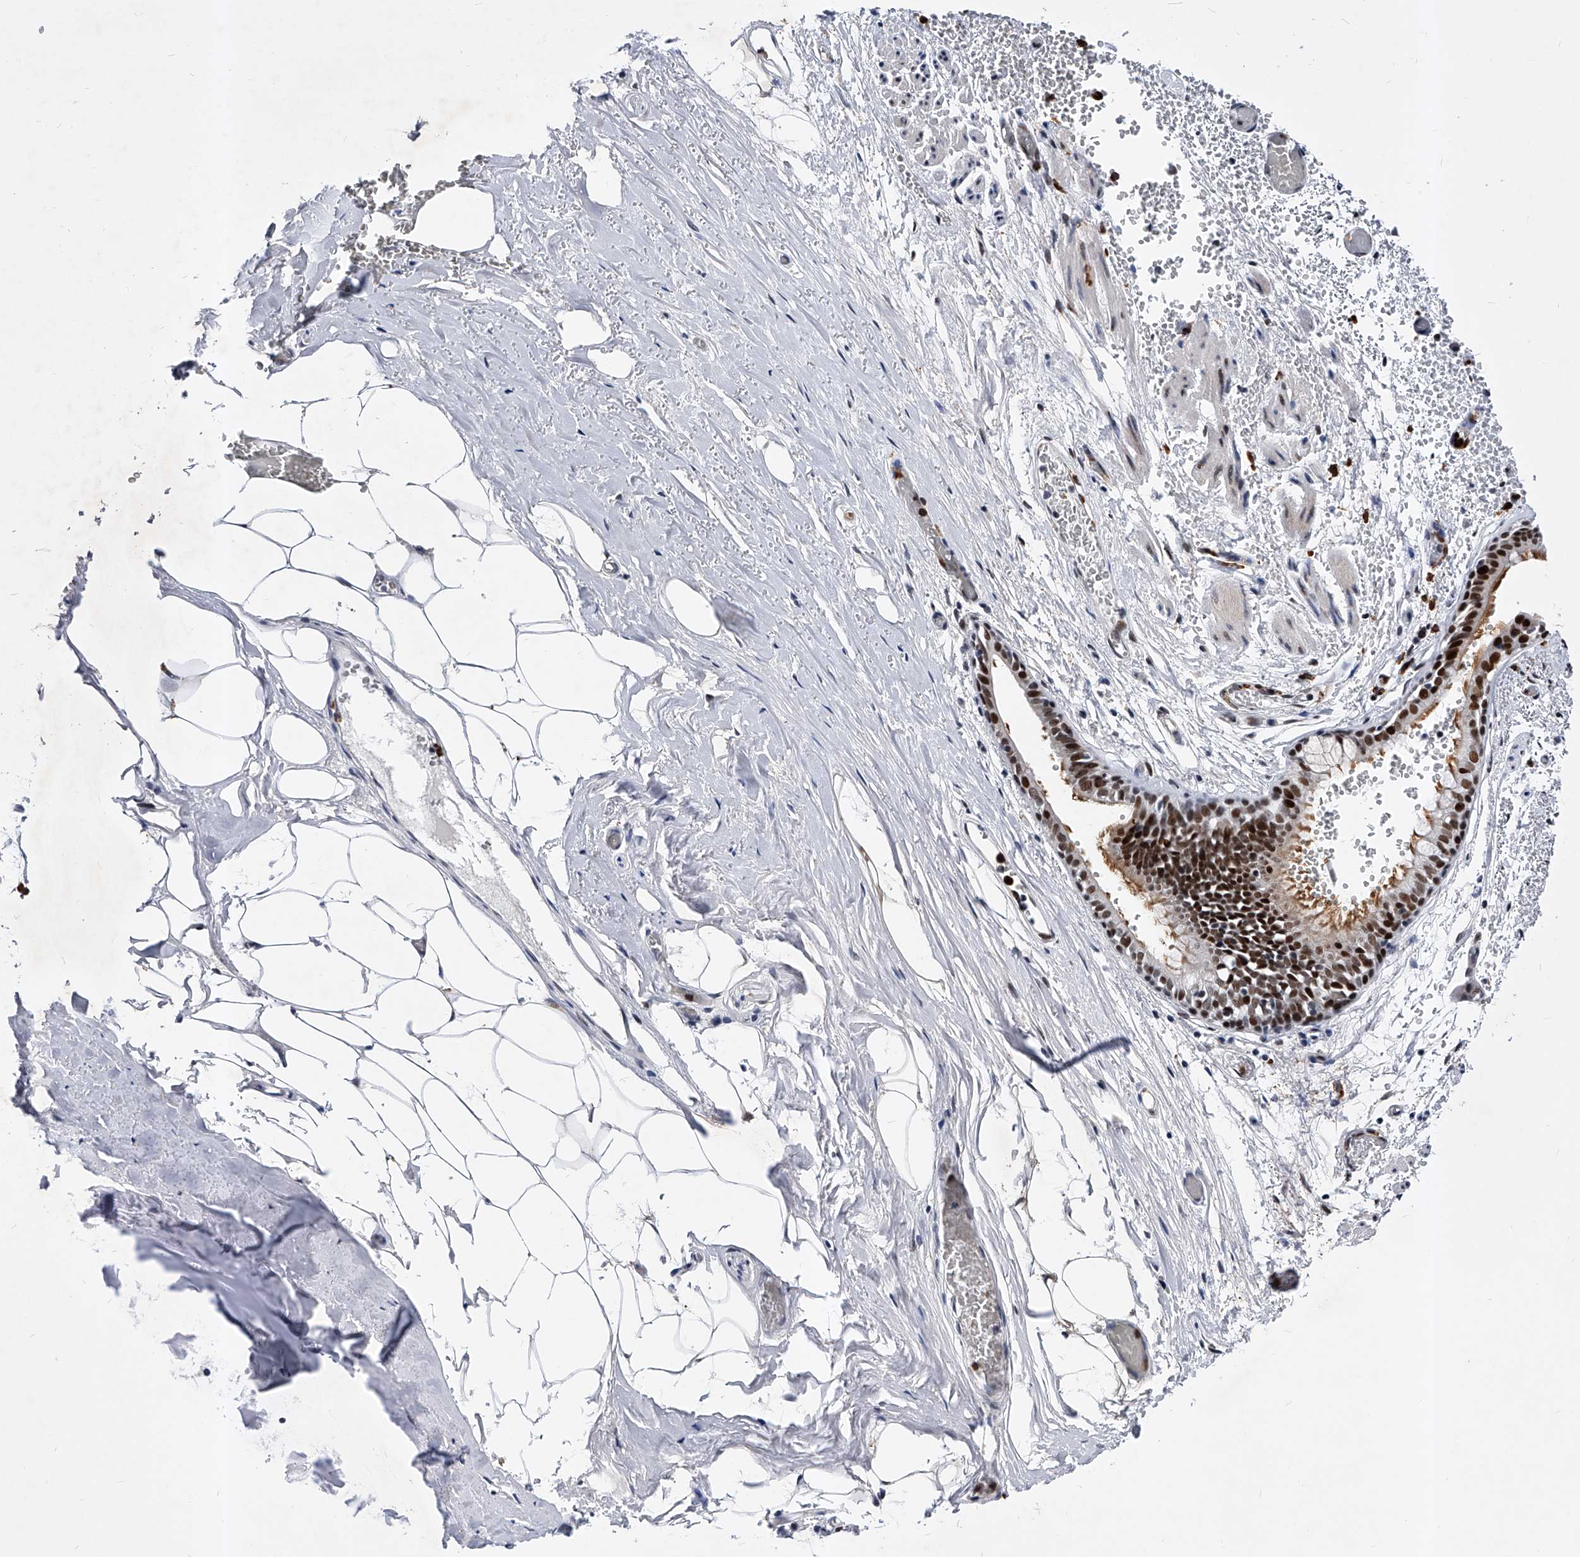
{"staining": {"intensity": "strong", "quantity": ">75%", "location": "cytoplasmic/membranous,nuclear"}, "tissue": "bronchus", "cell_type": "Respiratory epithelial cells", "image_type": "normal", "snomed": [{"axis": "morphology", "description": "Normal tissue, NOS"}, {"axis": "topography", "description": "Bronchus"}, {"axis": "topography", "description": "Lung"}], "caption": "DAB immunohistochemical staining of unremarkable human bronchus displays strong cytoplasmic/membranous,nuclear protein positivity in about >75% of respiratory epithelial cells.", "gene": "TESK2", "patient": {"sex": "male", "age": 56}}